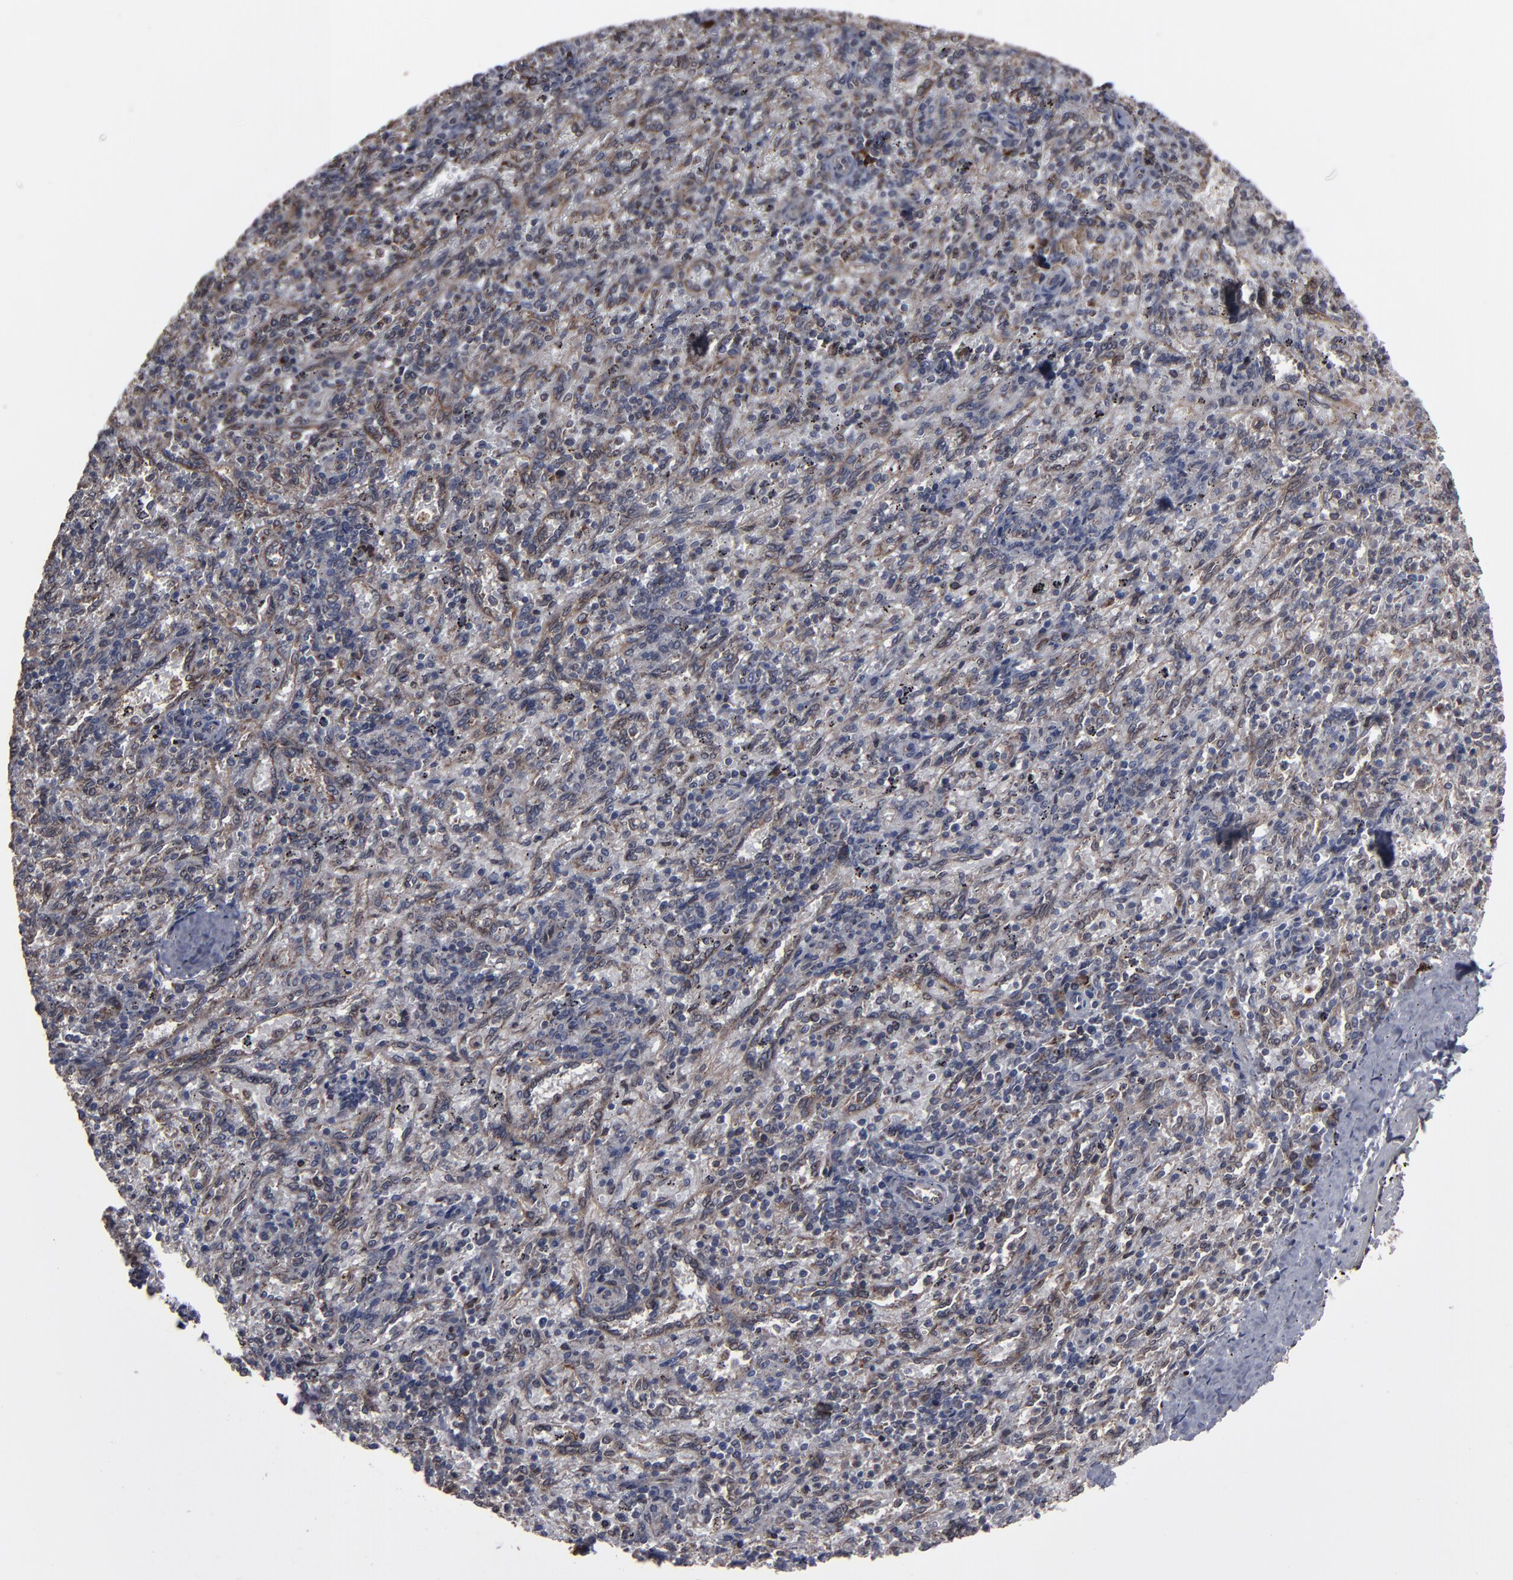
{"staining": {"intensity": "moderate", "quantity": "25%-75%", "location": "cytoplasmic/membranous"}, "tissue": "spleen", "cell_type": "Cells in red pulp", "image_type": "normal", "snomed": [{"axis": "morphology", "description": "Normal tissue, NOS"}, {"axis": "topography", "description": "Spleen"}], "caption": "Immunohistochemical staining of normal spleen exhibits 25%-75% levels of moderate cytoplasmic/membranous protein positivity in about 25%-75% of cells in red pulp.", "gene": "CNIH1", "patient": {"sex": "female", "age": 10}}